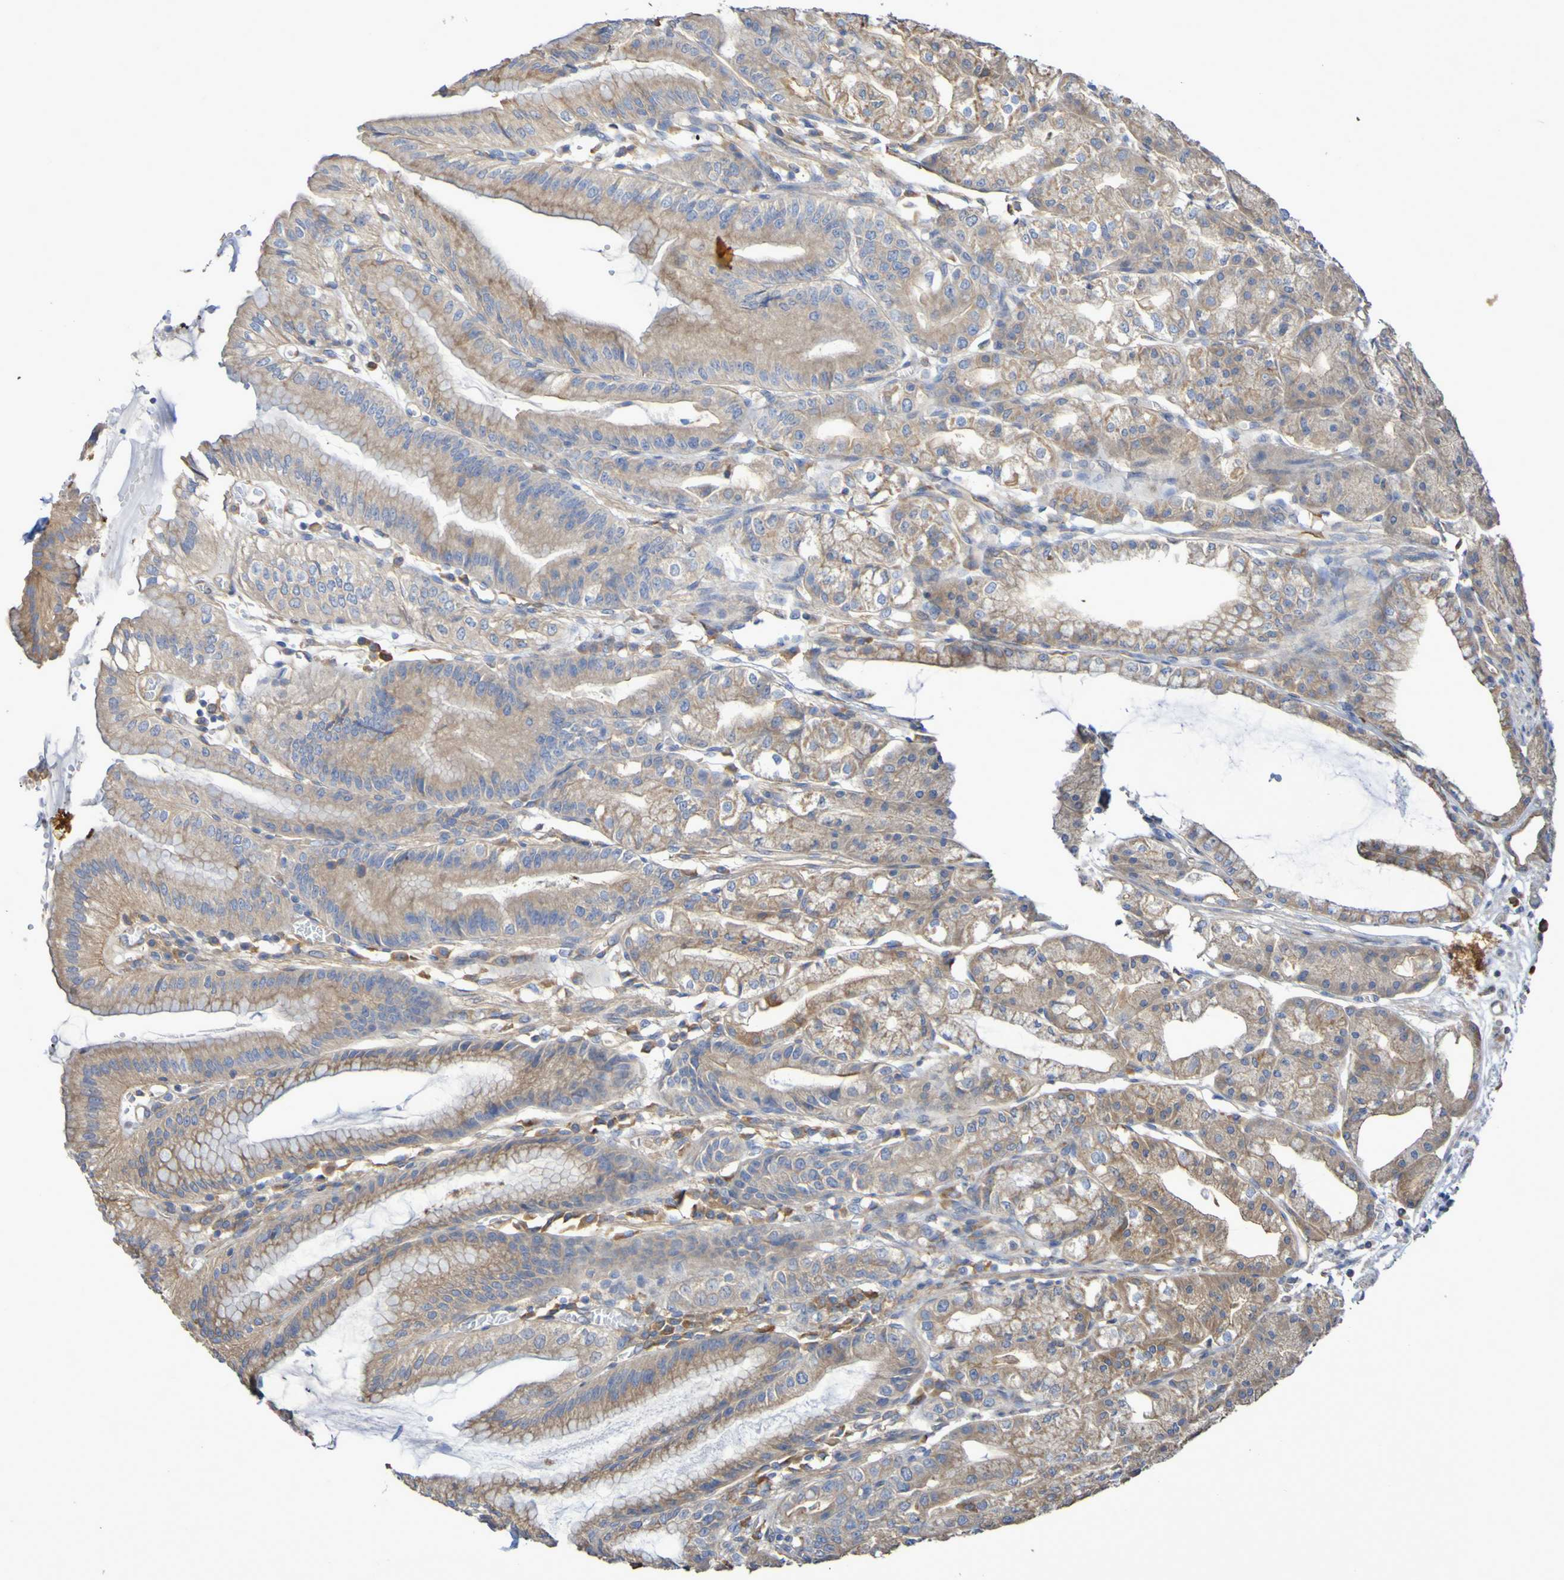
{"staining": {"intensity": "moderate", "quantity": ">75%", "location": "cytoplasmic/membranous"}, "tissue": "stomach", "cell_type": "Glandular cells", "image_type": "normal", "snomed": [{"axis": "morphology", "description": "Normal tissue, NOS"}, {"axis": "topography", "description": "Stomach, lower"}], "caption": "Immunohistochemistry (IHC) histopathology image of unremarkable stomach stained for a protein (brown), which reveals medium levels of moderate cytoplasmic/membranous staining in approximately >75% of glandular cells.", "gene": "SYNJ1", "patient": {"sex": "male", "age": 71}}